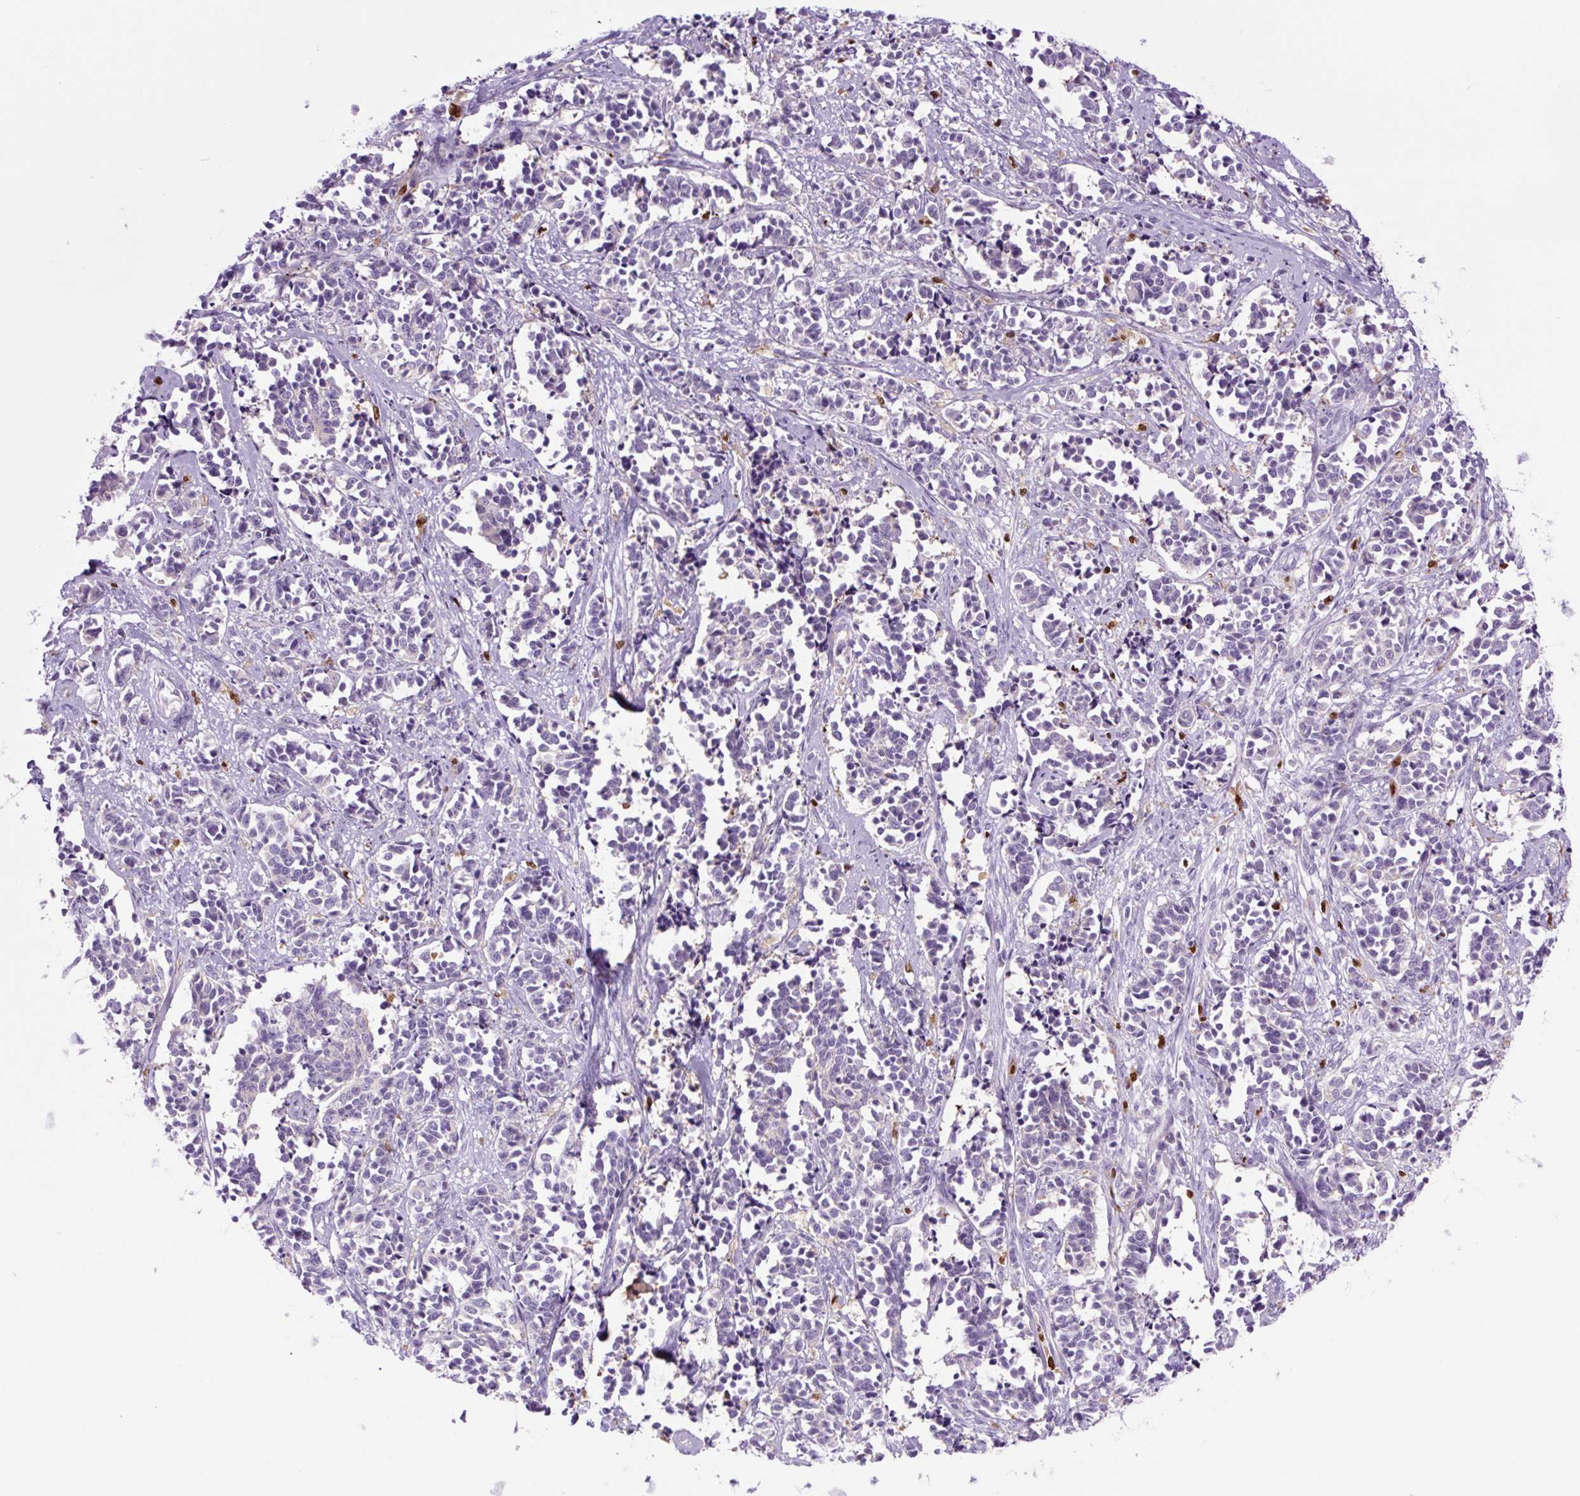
{"staining": {"intensity": "negative", "quantity": "none", "location": "none"}, "tissue": "cervical cancer", "cell_type": "Tumor cells", "image_type": "cancer", "snomed": [{"axis": "morphology", "description": "Normal tissue, NOS"}, {"axis": "morphology", "description": "Squamous cell carcinoma, NOS"}, {"axis": "topography", "description": "Cervix"}], "caption": "An immunohistochemistry image of squamous cell carcinoma (cervical) is shown. There is no staining in tumor cells of squamous cell carcinoma (cervical).", "gene": "SPI1", "patient": {"sex": "female", "age": 35}}